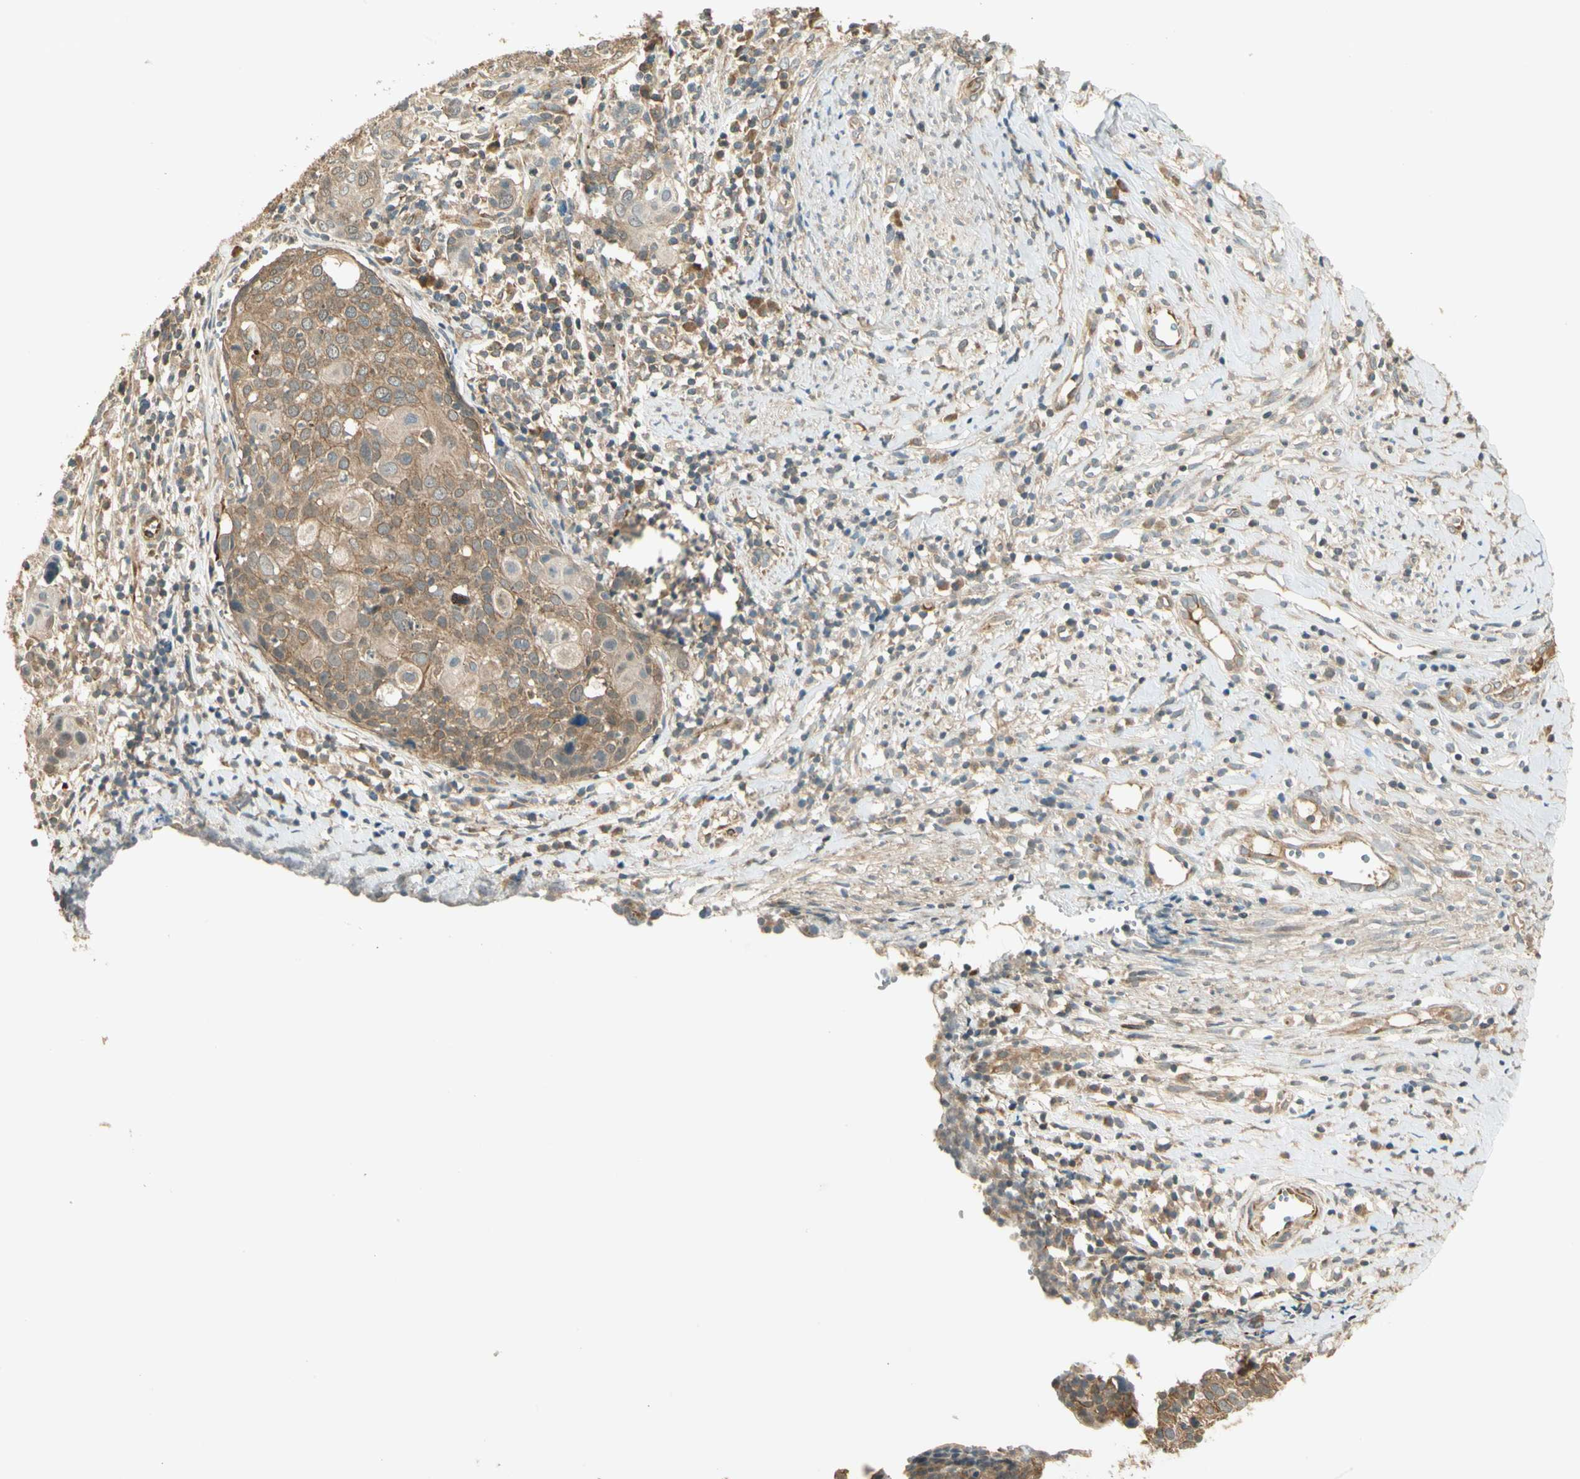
{"staining": {"intensity": "moderate", "quantity": ">75%", "location": "cytoplasmic/membranous"}, "tissue": "cervical cancer", "cell_type": "Tumor cells", "image_type": "cancer", "snomed": [{"axis": "morphology", "description": "Squamous cell carcinoma, NOS"}, {"axis": "topography", "description": "Cervix"}], "caption": "The micrograph displays staining of squamous cell carcinoma (cervical), revealing moderate cytoplasmic/membranous protein positivity (brown color) within tumor cells. Nuclei are stained in blue.", "gene": "PFDN5", "patient": {"sex": "female", "age": 40}}